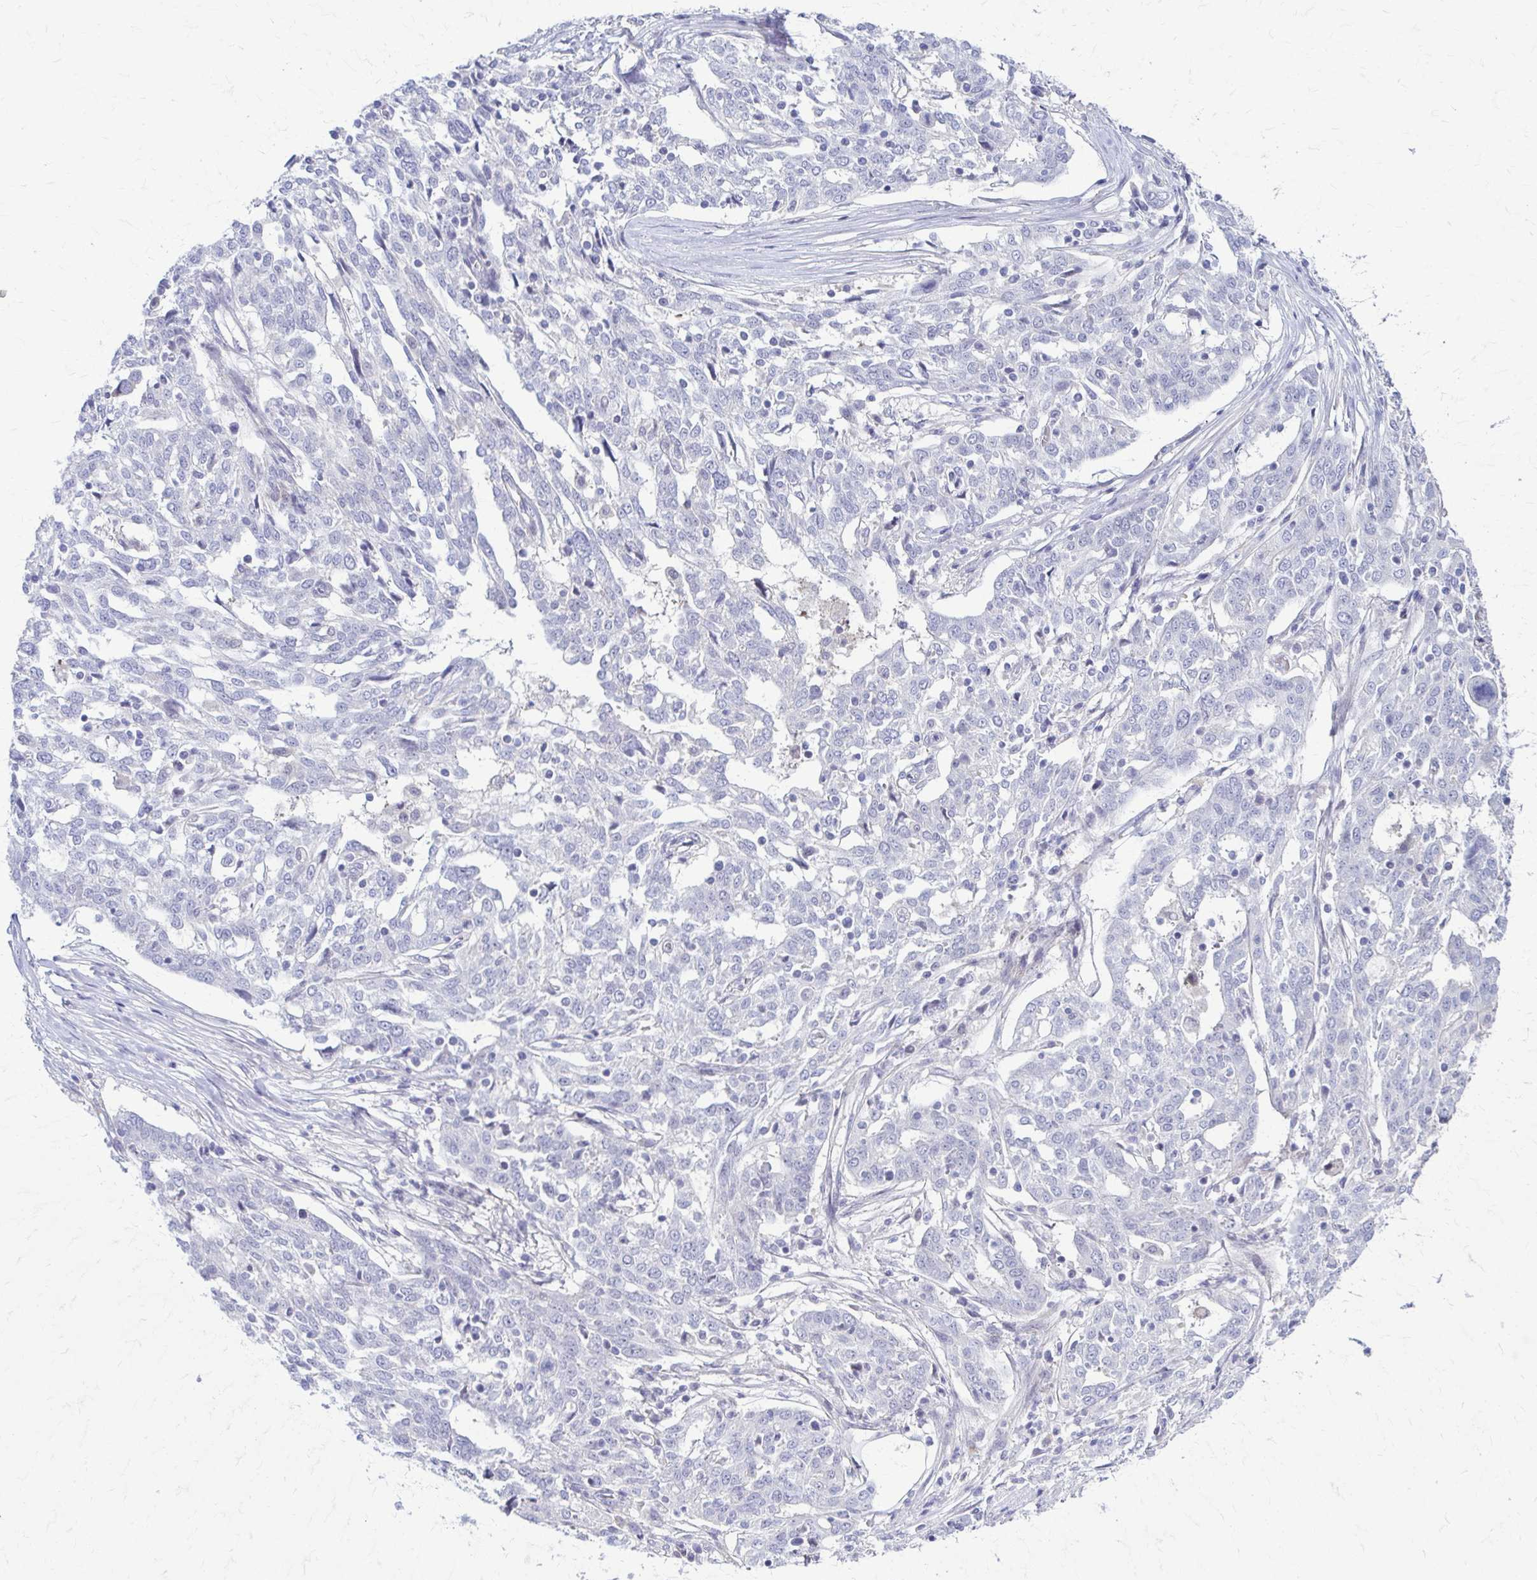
{"staining": {"intensity": "negative", "quantity": "none", "location": "none"}, "tissue": "ovarian cancer", "cell_type": "Tumor cells", "image_type": "cancer", "snomed": [{"axis": "morphology", "description": "Cystadenocarcinoma, serous, NOS"}, {"axis": "topography", "description": "Ovary"}], "caption": "Histopathology image shows no significant protein positivity in tumor cells of ovarian cancer.", "gene": "RHOBTB2", "patient": {"sex": "female", "age": 67}}